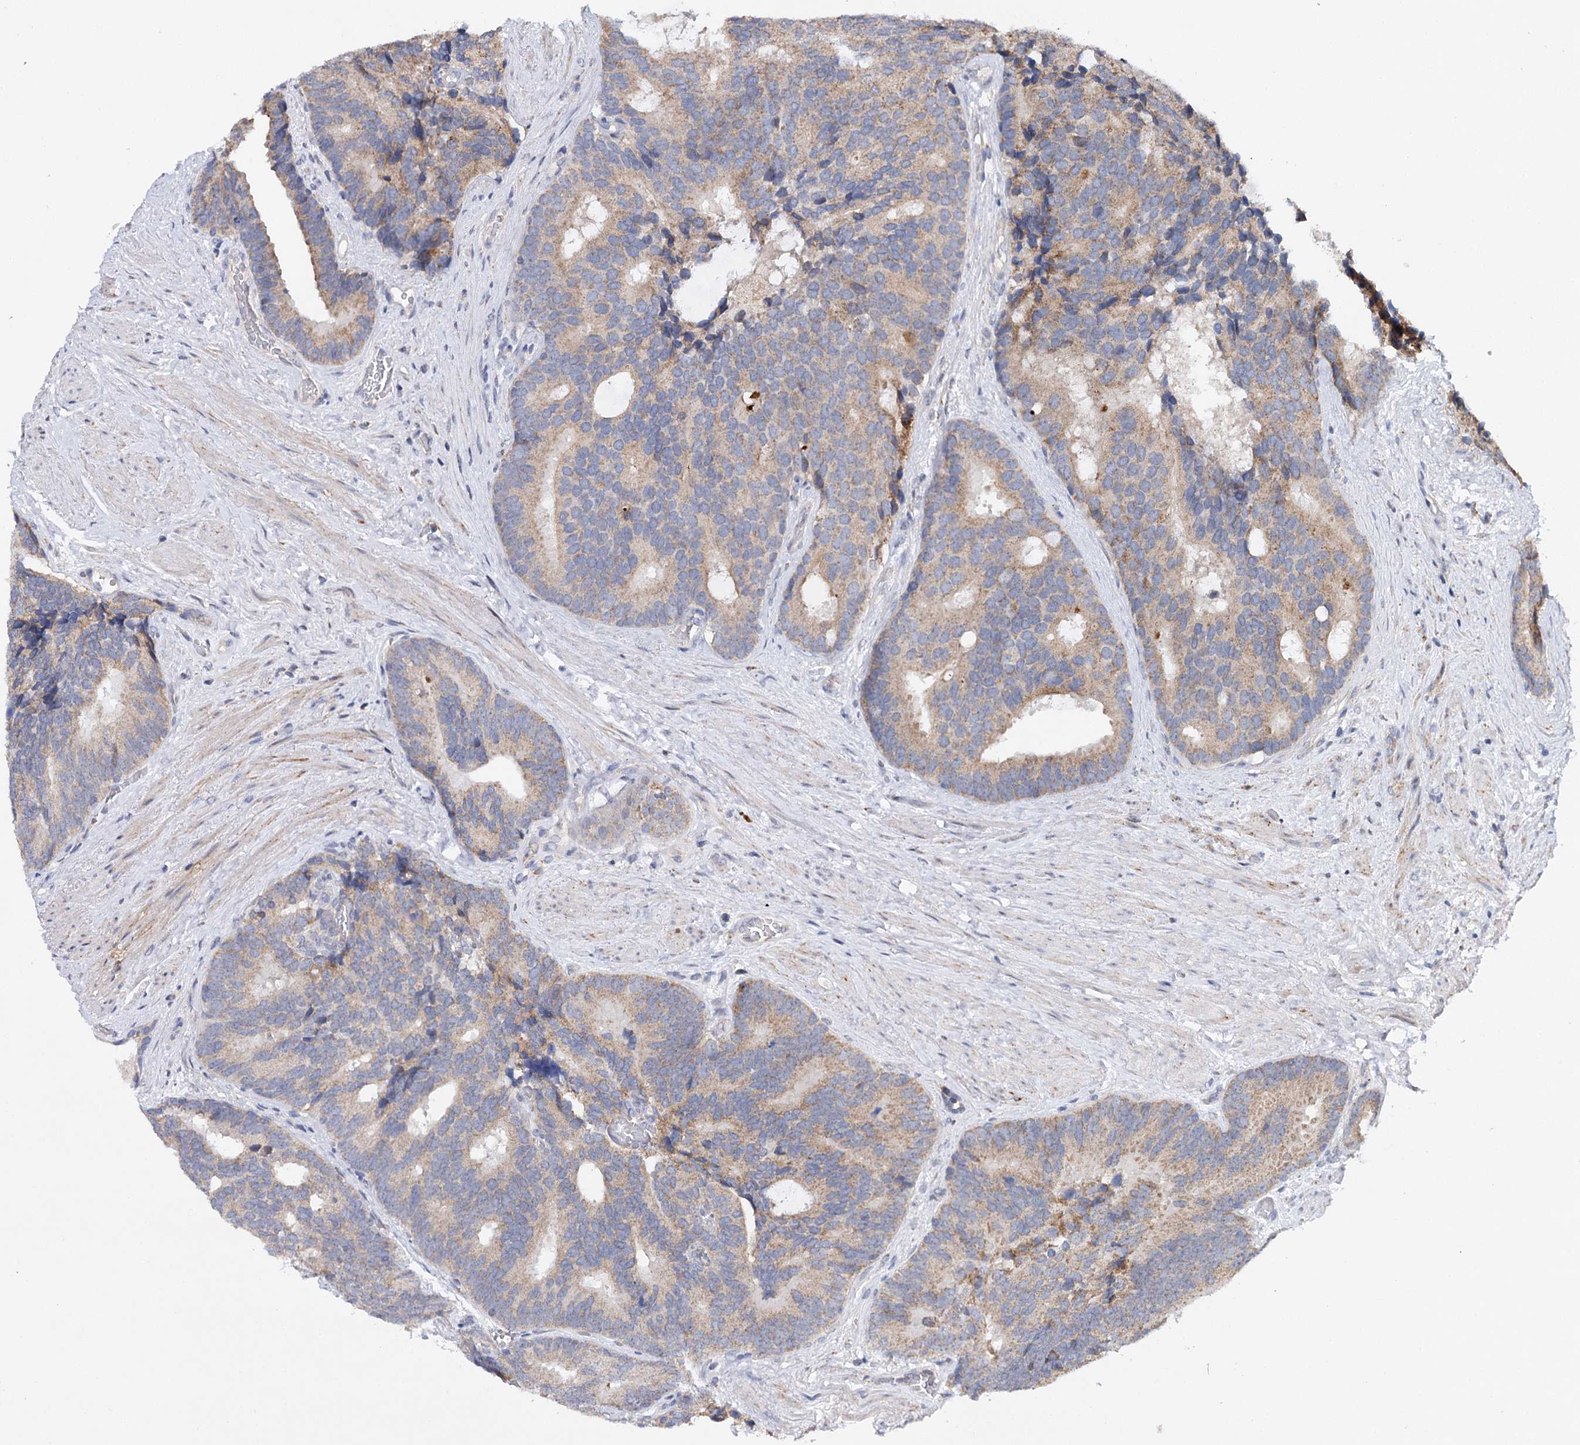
{"staining": {"intensity": "moderate", "quantity": ">75%", "location": "cytoplasmic/membranous"}, "tissue": "prostate cancer", "cell_type": "Tumor cells", "image_type": "cancer", "snomed": [{"axis": "morphology", "description": "Adenocarcinoma, Low grade"}, {"axis": "topography", "description": "Prostate"}], "caption": "Immunohistochemistry photomicrograph of neoplastic tissue: prostate cancer stained using immunohistochemistry demonstrates medium levels of moderate protein expression localized specifically in the cytoplasmic/membranous of tumor cells, appearing as a cytoplasmic/membranous brown color.", "gene": "CFAP46", "patient": {"sex": "male", "age": 71}}